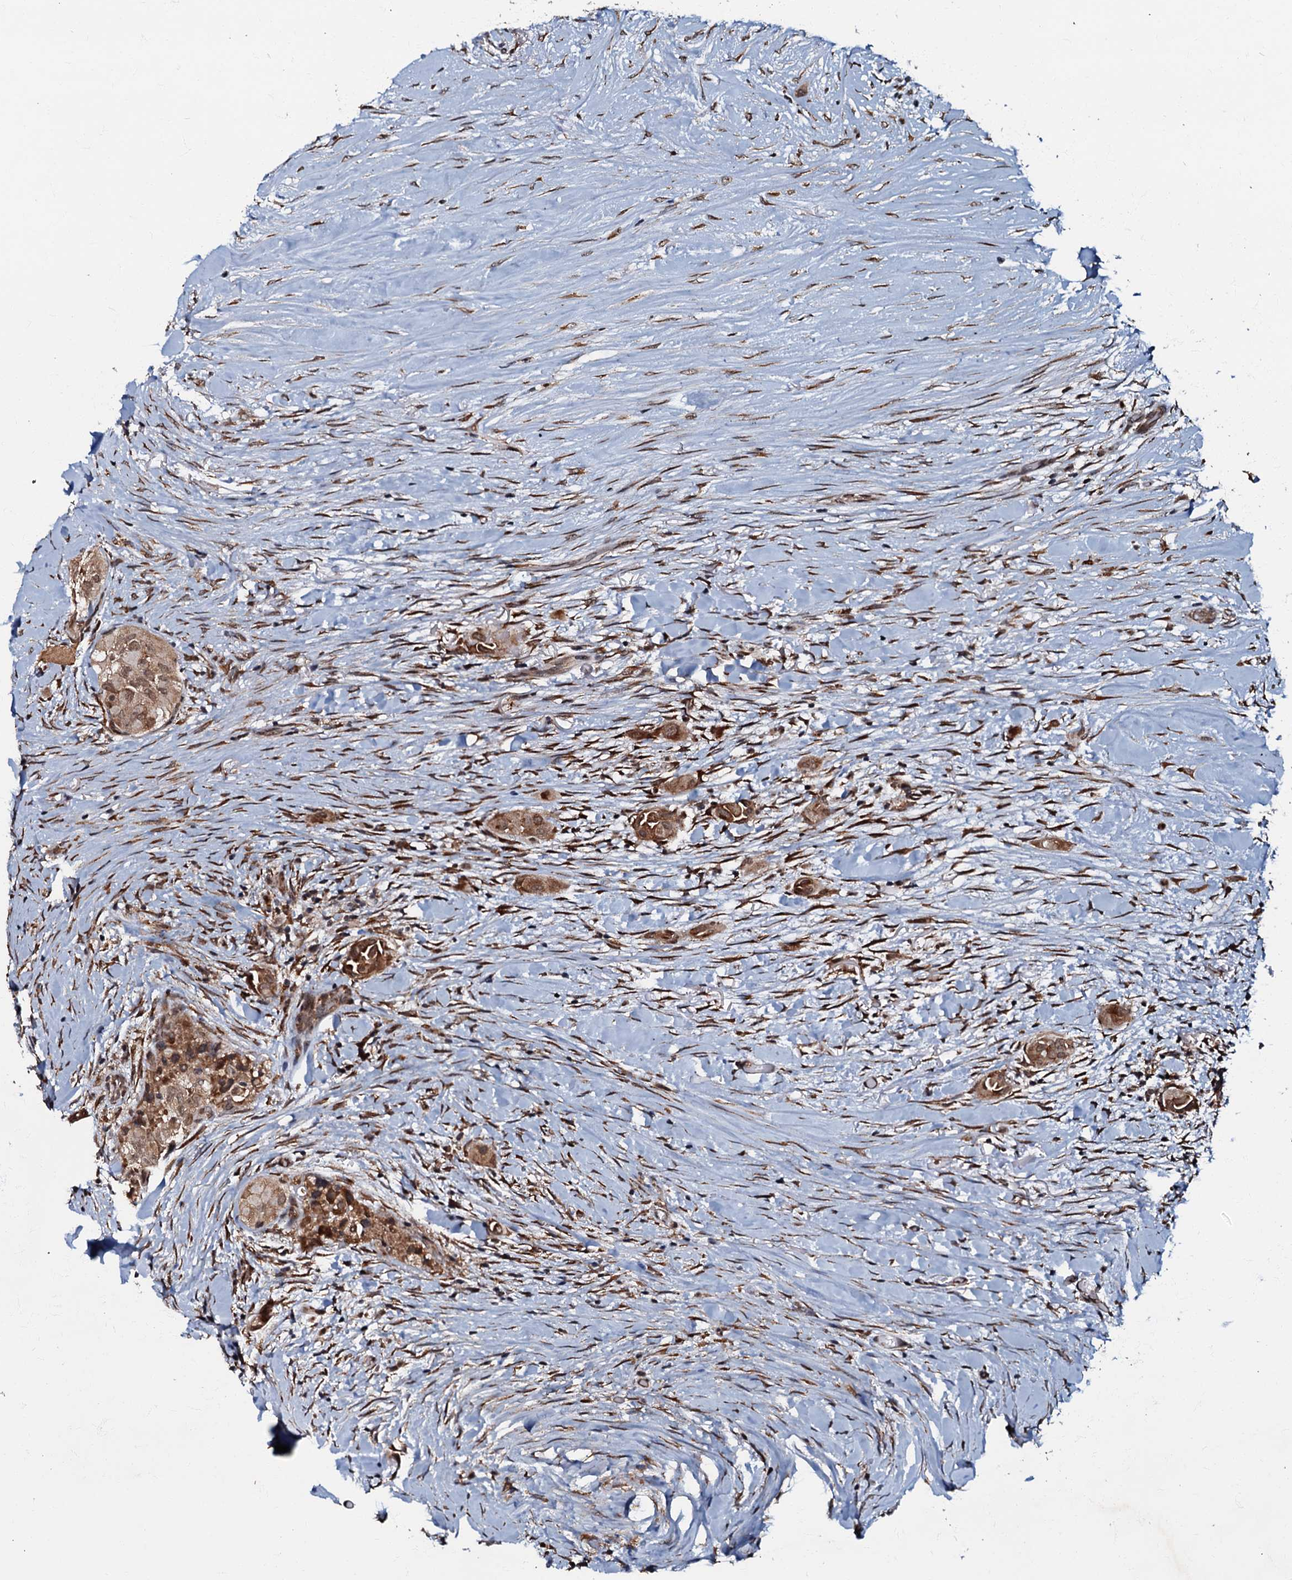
{"staining": {"intensity": "moderate", "quantity": ">75%", "location": "cytoplasmic/membranous"}, "tissue": "thyroid cancer", "cell_type": "Tumor cells", "image_type": "cancer", "snomed": [{"axis": "morphology", "description": "Papillary adenocarcinoma, NOS"}, {"axis": "topography", "description": "Thyroid gland"}], "caption": "A brown stain highlights moderate cytoplasmic/membranous expression of a protein in human thyroid cancer (papillary adenocarcinoma) tumor cells.", "gene": "C18orf32", "patient": {"sex": "female", "age": 59}}